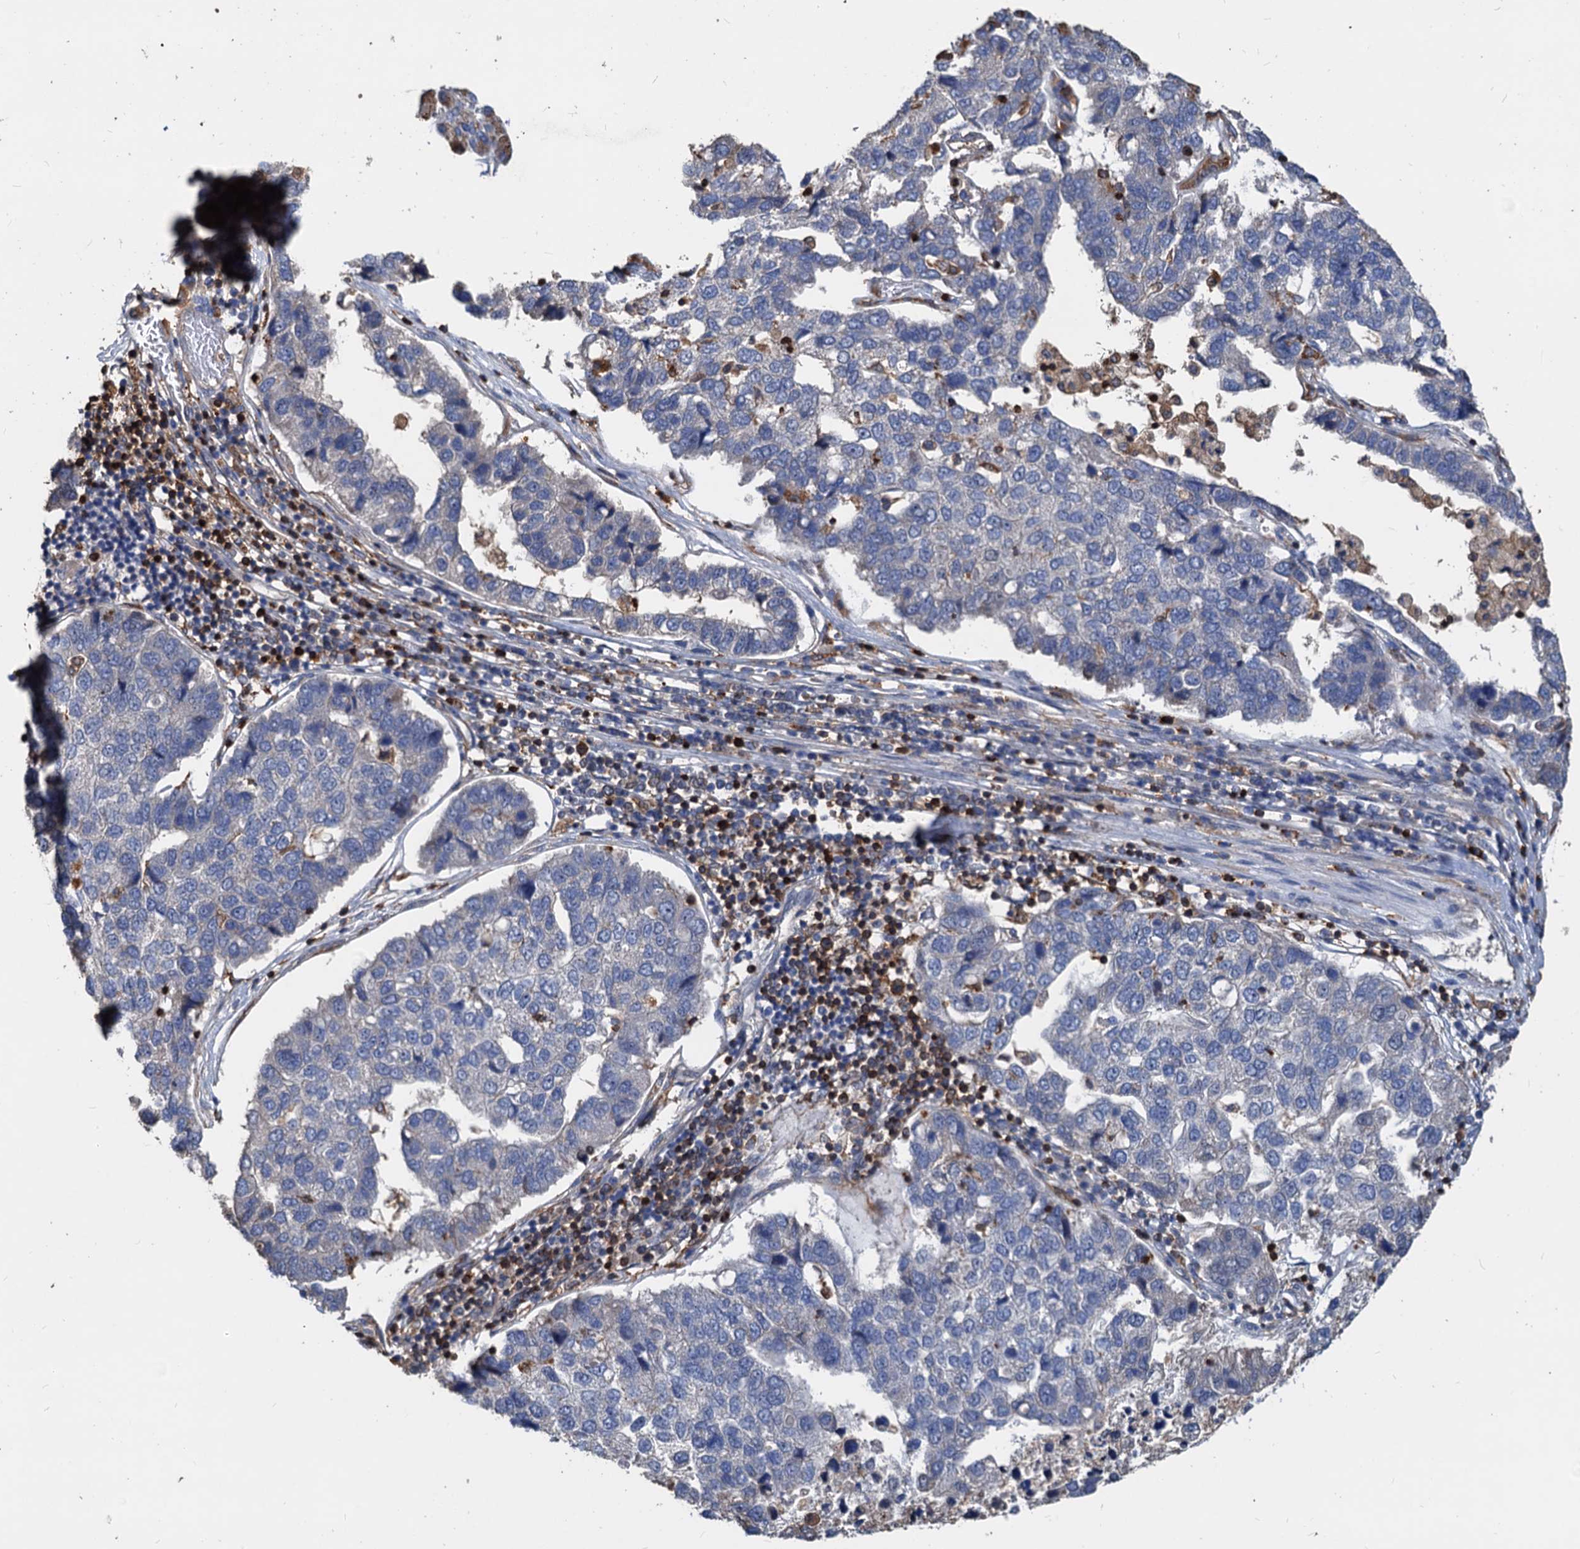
{"staining": {"intensity": "negative", "quantity": "none", "location": "none"}, "tissue": "pancreatic cancer", "cell_type": "Tumor cells", "image_type": "cancer", "snomed": [{"axis": "morphology", "description": "Adenocarcinoma, NOS"}, {"axis": "topography", "description": "Pancreas"}], "caption": "IHC image of pancreatic cancer stained for a protein (brown), which displays no expression in tumor cells.", "gene": "LCP2", "patient": {"sex": "female", "age": 61}}